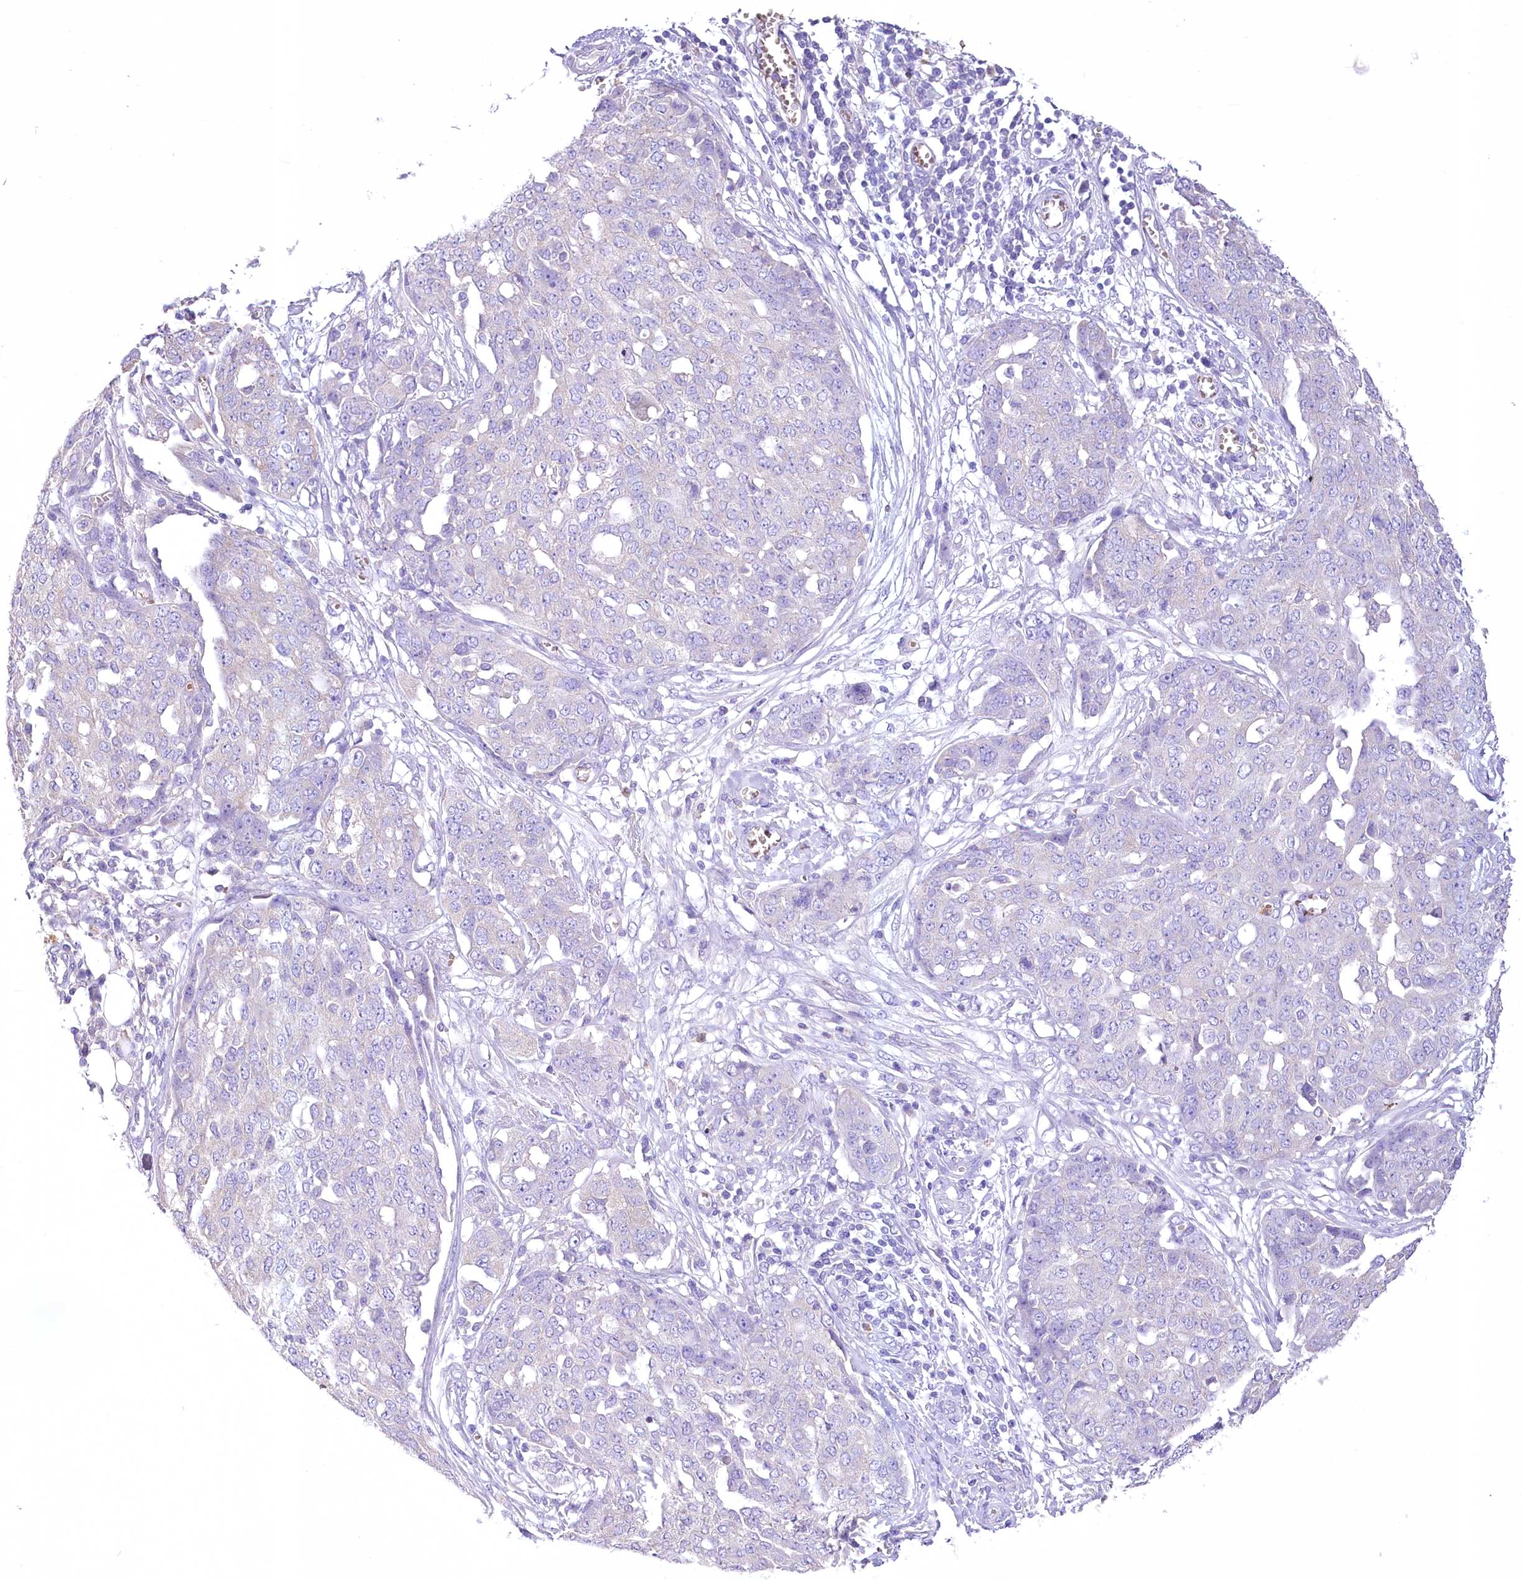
{"staining": {"intensity": "negative", "quantity": "none", "location": "none"}, "tissue": "ovarian cancer", "cell_type": "Tumor cells", "image_type": "cancer", "snomed": [{"axis": "morphology", "description": "Cystadenocarcinoma, serous, NOS"}, {"axis": "topography", "description": "Soft tissue"}, {"axis": "topography", "description": "Ovary"}], "caption": "There is no significant expression in tumor cells of ovarian serous cystadenocarcinoma. The staining is performed using DAB (3,3'-diaminobenzidine) brown chromogen with nuclei counter-stained in using hematoxylin.", "gene": "PRSS53", "patient": {"sex": "female", "age": 57}}